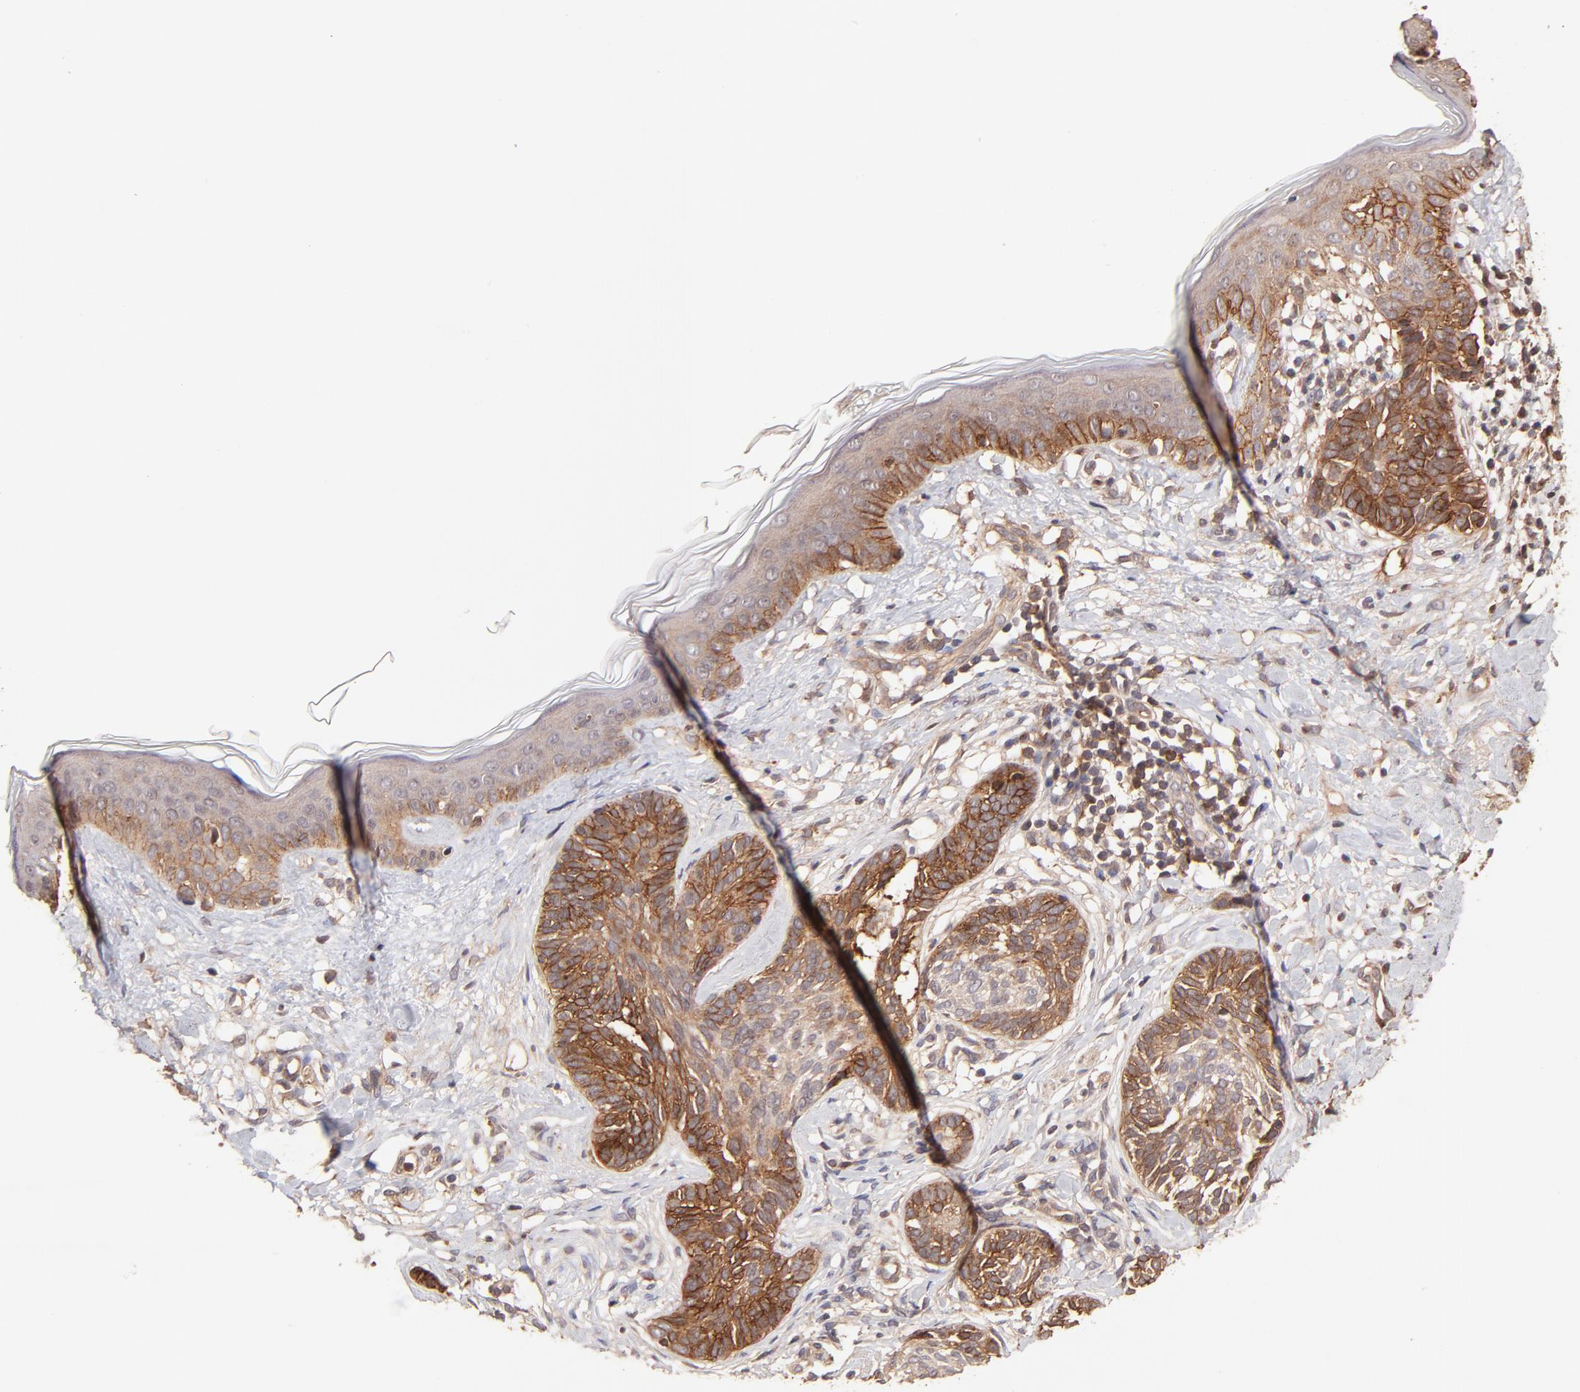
{"staining": {"intensity": "moderate", "quantity": ">75%", "location": "cytoplasmic/membranous"}, "tissue": "skin cancer", "cell_type": "Tumor cells", "image_type": "cancer", "snomed": [{"axis": "morphology", "description": "Normal tissue, NOS"}, {"axis": "morphology", "description": "Basal cell carcinoma"}, {"axis": "topography", "description": "Skin"}], "caption": "This is a photomicrograph of IHC staining of basal cell carcinoma (skin), which shows moderate positivity in the cytoplasmic/membranous of tumor cells.", "gene": "ITGB1", "patient": {"sex": "male", "age": 63}}